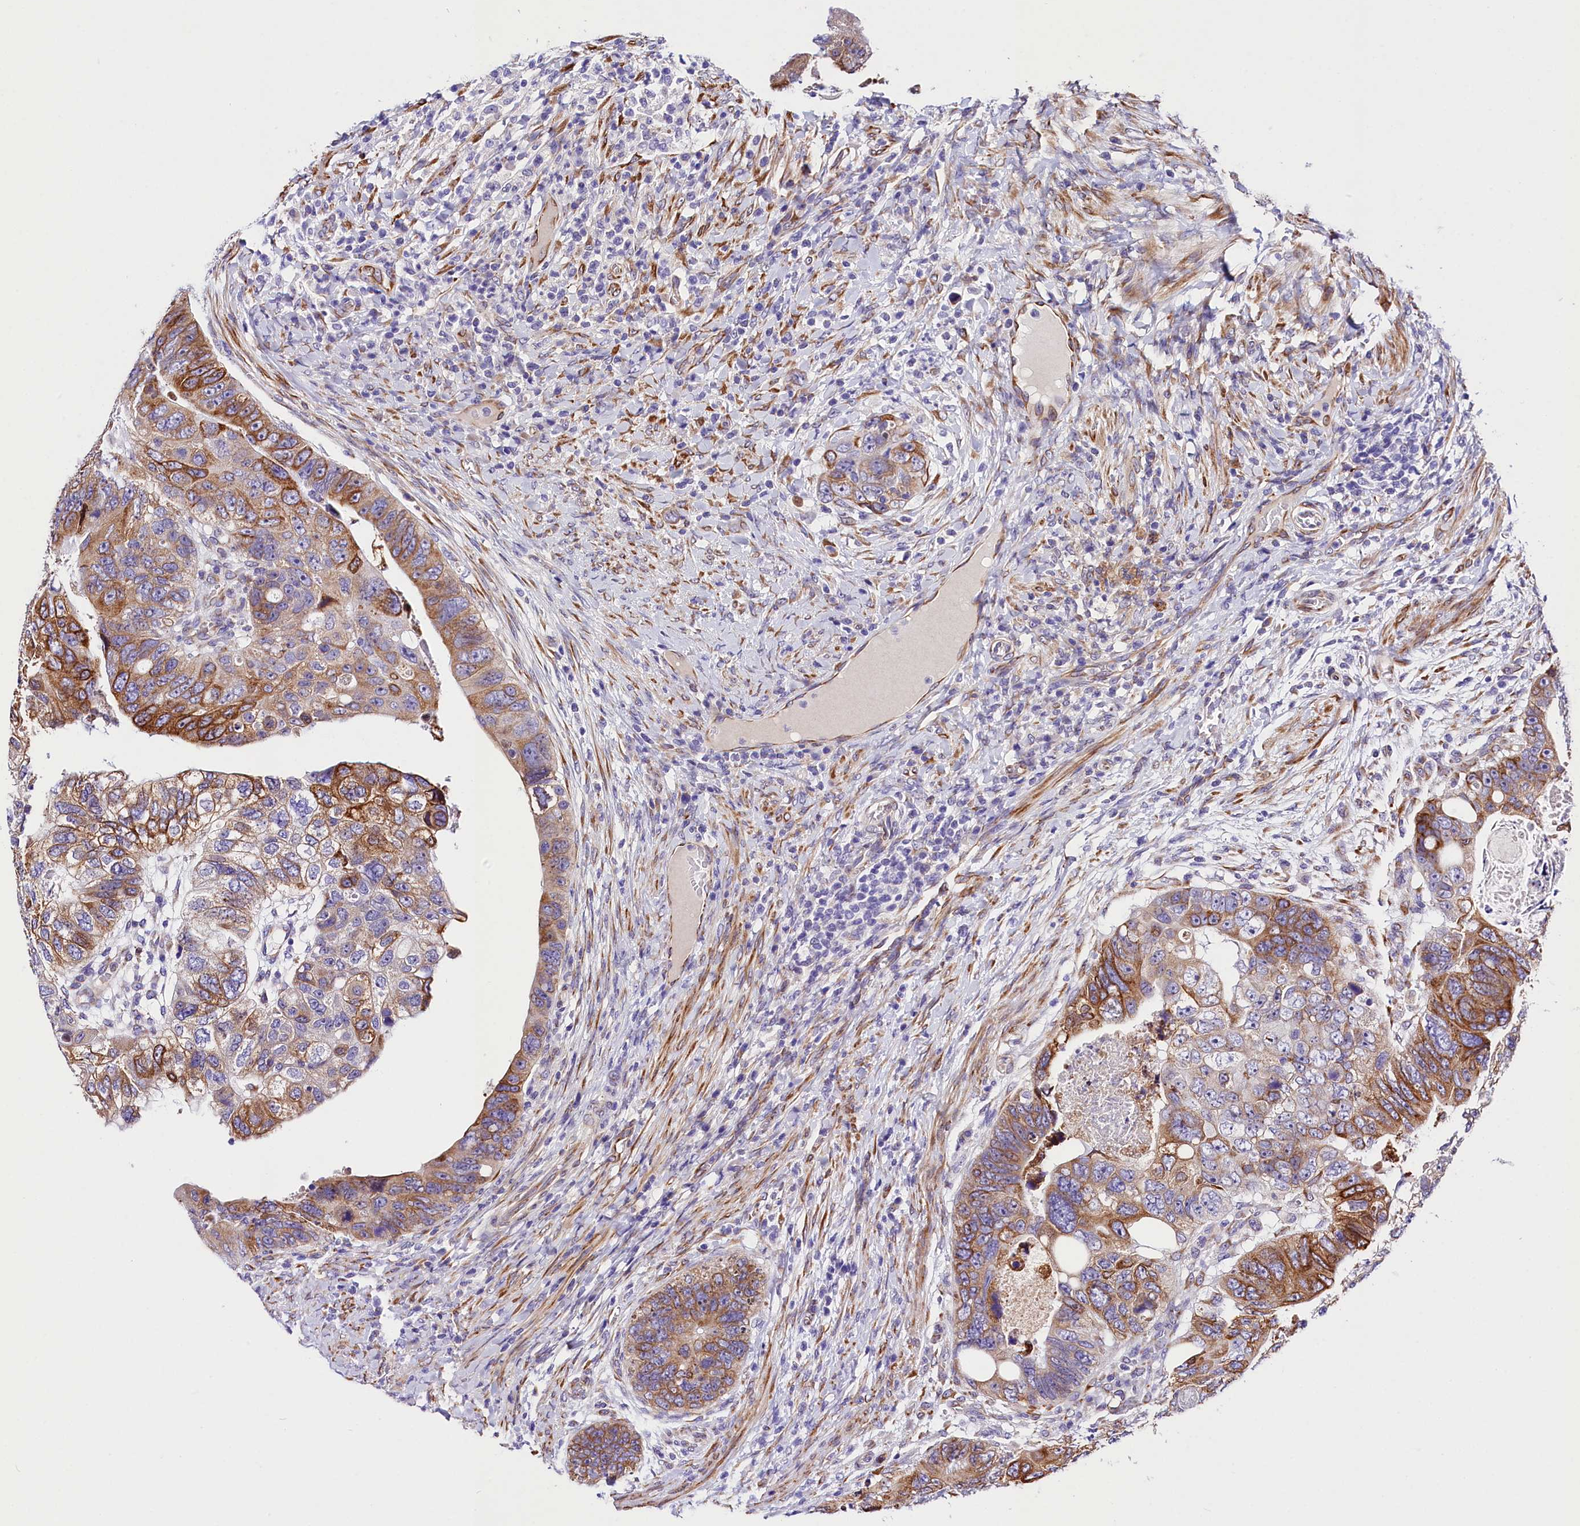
{"staining": {"intensity": "moderate", "quantity": "25%-75%", "location": "cytoplasmic/membranous"}, "tissue": "colorectal cancer", "cell_type": "Tumor cells", "image_type": "cancer", "snomed": [{"axis": "morphology", "description": "Adenocarcinoma, NOS"}, {"axis": "topography", "description": "Rectum"}], "caption": "A histopathology image of human colorectal cancer stained for a protein reveals moderate cytoplasmic/membranous brown staining in tumor cells.", "gene": "ITGA1", "patient": {"sex": "male", "age": 59}}